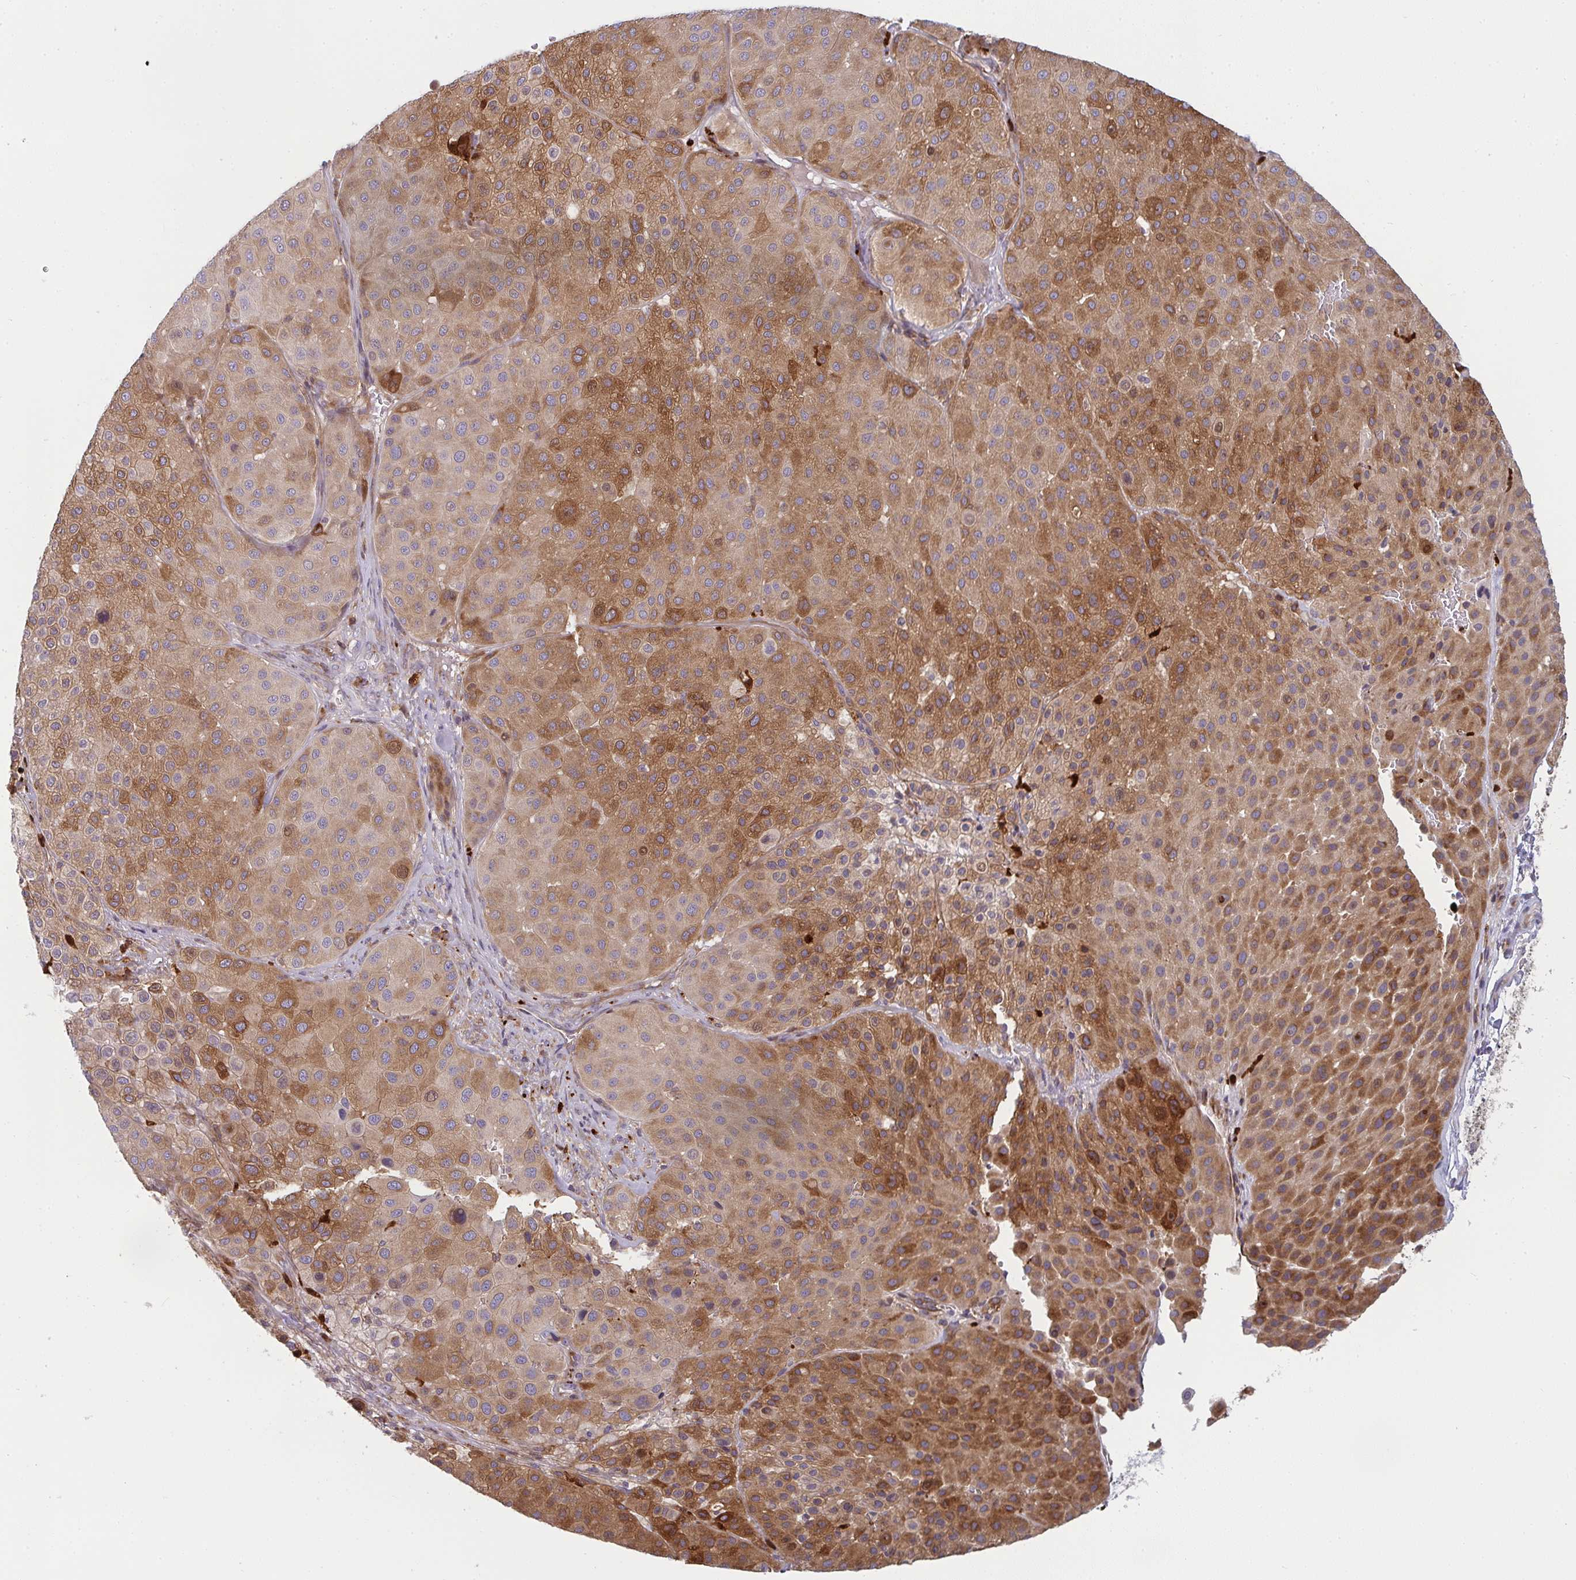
{"staining": {"intensity": "moderate", "quantity": ">75%", "location": "cytoplasmic/membranous"}, "tissue": "melanoma", "cell_type": "Tumor cells", "image_type": "cancer", "snomed": [{"axis": "morphology", "description": "Malignant melanoma, Metastatic site"}, {"axis": "topography", "description": "Smooth muscle"}], "caption": "High-power microscopy captured an IHC photomicrograph of melanoma, revealing moderate cytoplasmic/membranous positivity in approximately >75% of tumor cells. The staining was performed using DAB (3,3'-diaminobenzidine), with brown indicating positive protein expression. Nuclei are stained blue with hematoxylin.", "gene": "CSF3R", "patient": {"sex": "male", "age": 41}}